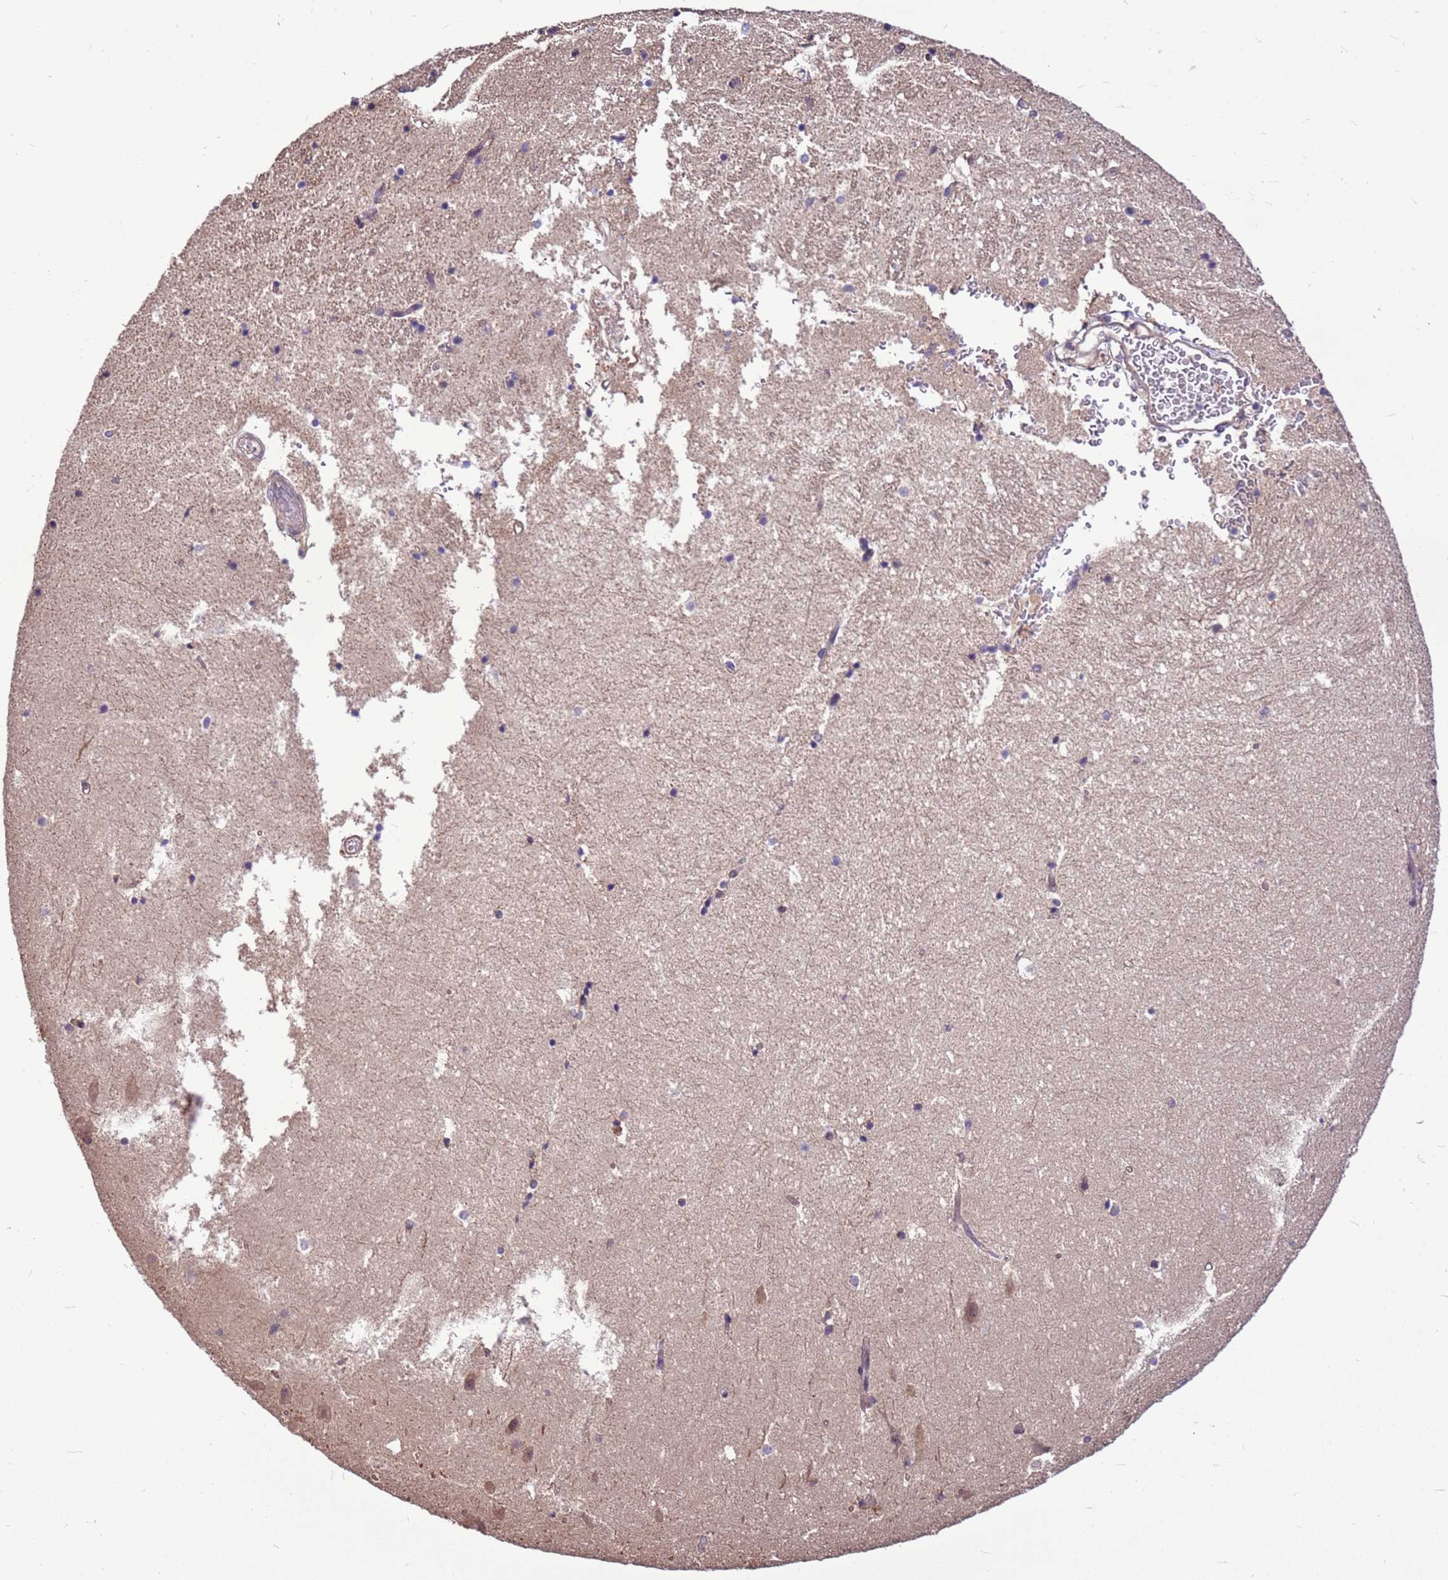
{"staining": {"intensity": "negative", "quantity": "none", "location": "none"}, "tissue": "hippocampus", "cell_type": "Glial cells", "image_type": "normal", "snomed": [{"axis": "morphology", "description": "Normal tissue, NOS"}, {"axis": "topography", "description": "Hippocampus"}], "caption": "The image exhibits no significant positivity in glial cells of hippocampus.", "gene": "BBS5", "patient": {"sex": "female", "age": 52}}